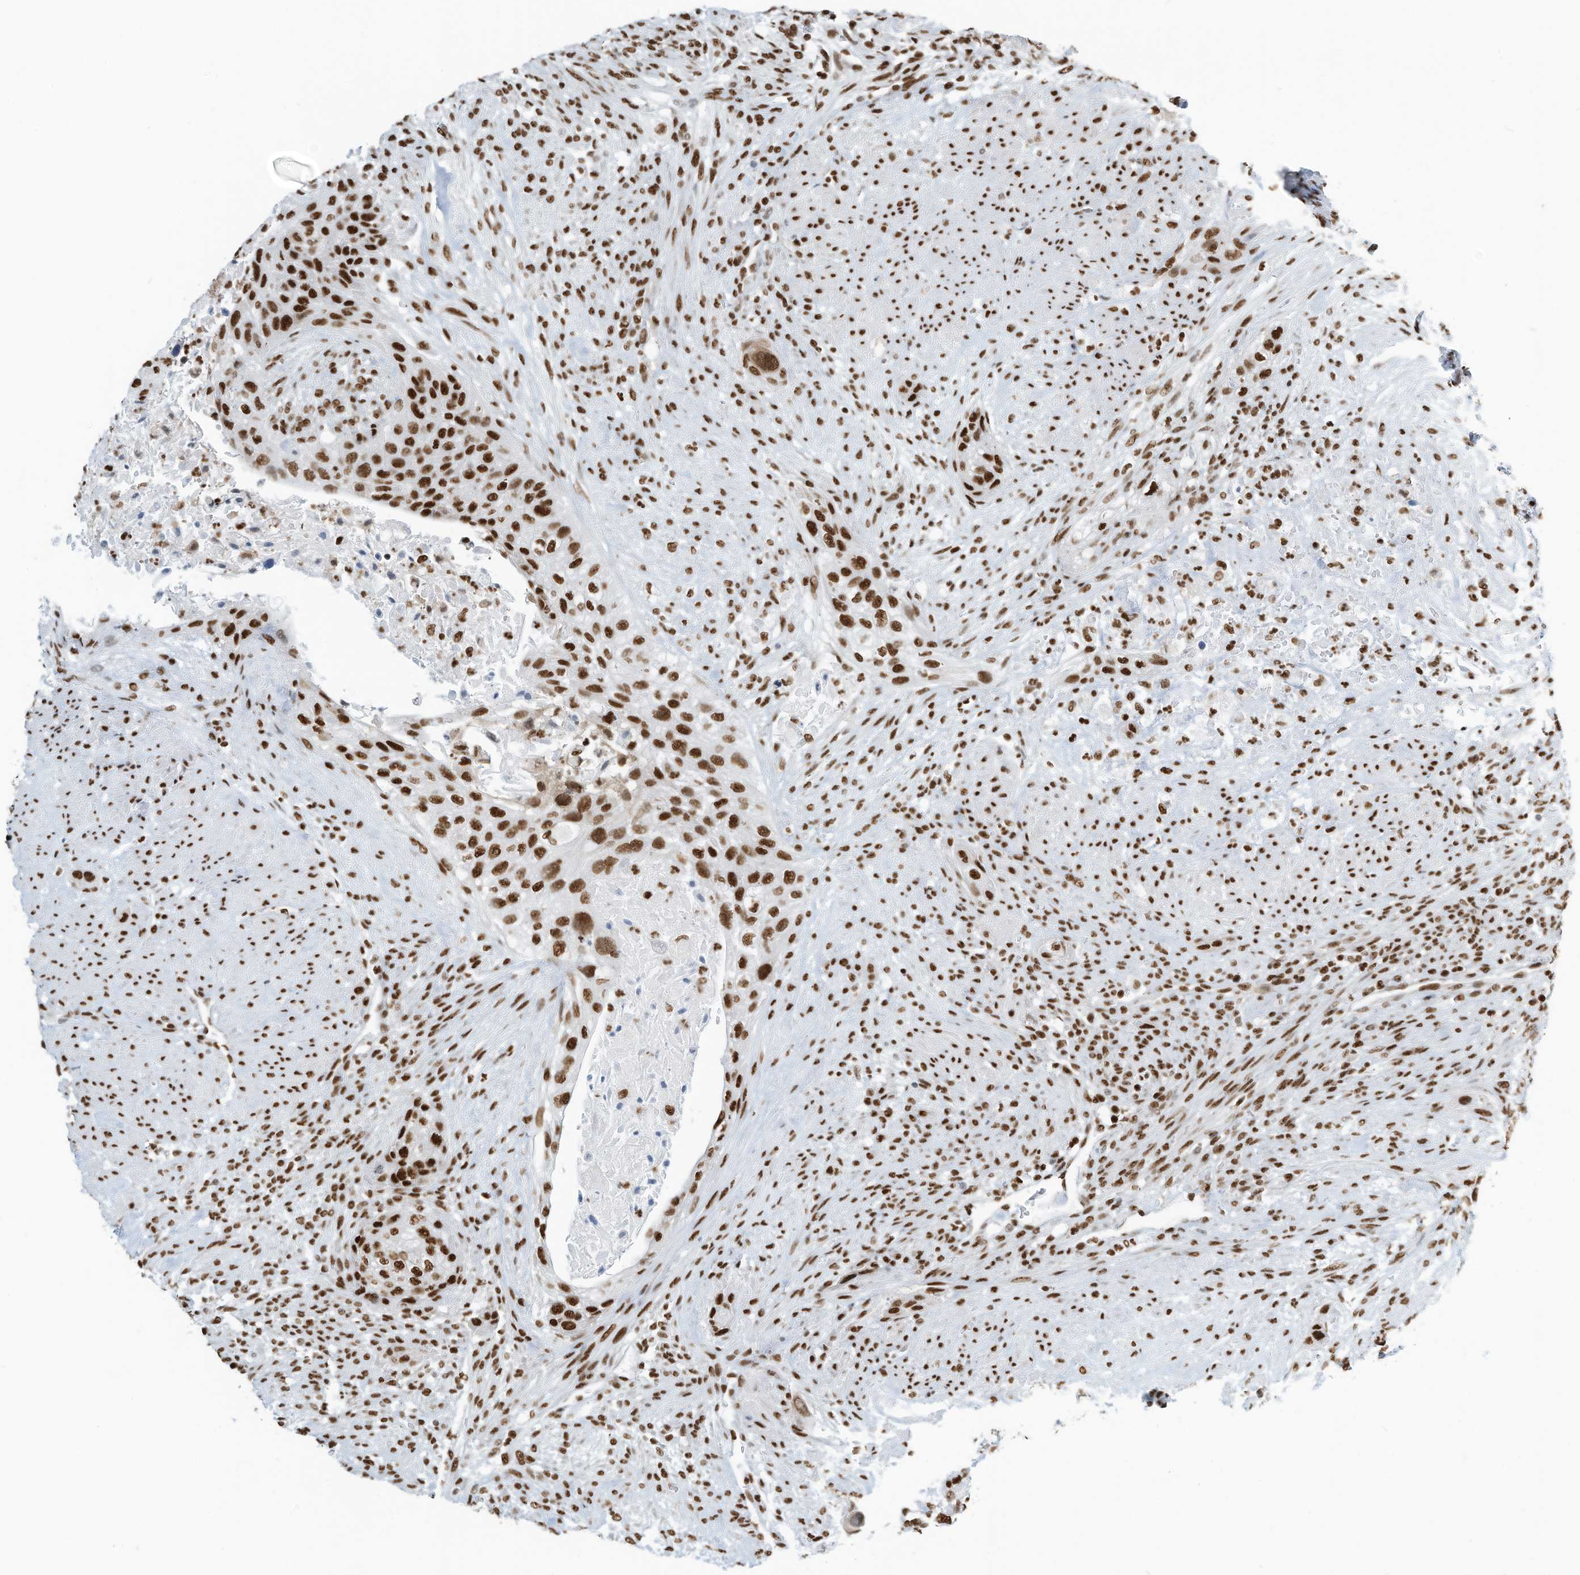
{"staining": {"intensity": "strong", "quantity": ">75%", "location": "nuclear"}, "tissue": "urothelial cancer", "cell_type": "Tumor cells", "image_type": "cancer", "snomed": [{"axis": "morphology", "description": "Urothelial carcinoma, High grade"}, {"axis": "topography", "description": "Urinary bladder"}], "caption": "A high amount of strong nuclear positivity is identified in approximately >75% of tumor cells in urothelial carcinoma (high-grade) tissue.", "gene": "SARNP", "patient": {"sex": "male", "age": 35}}